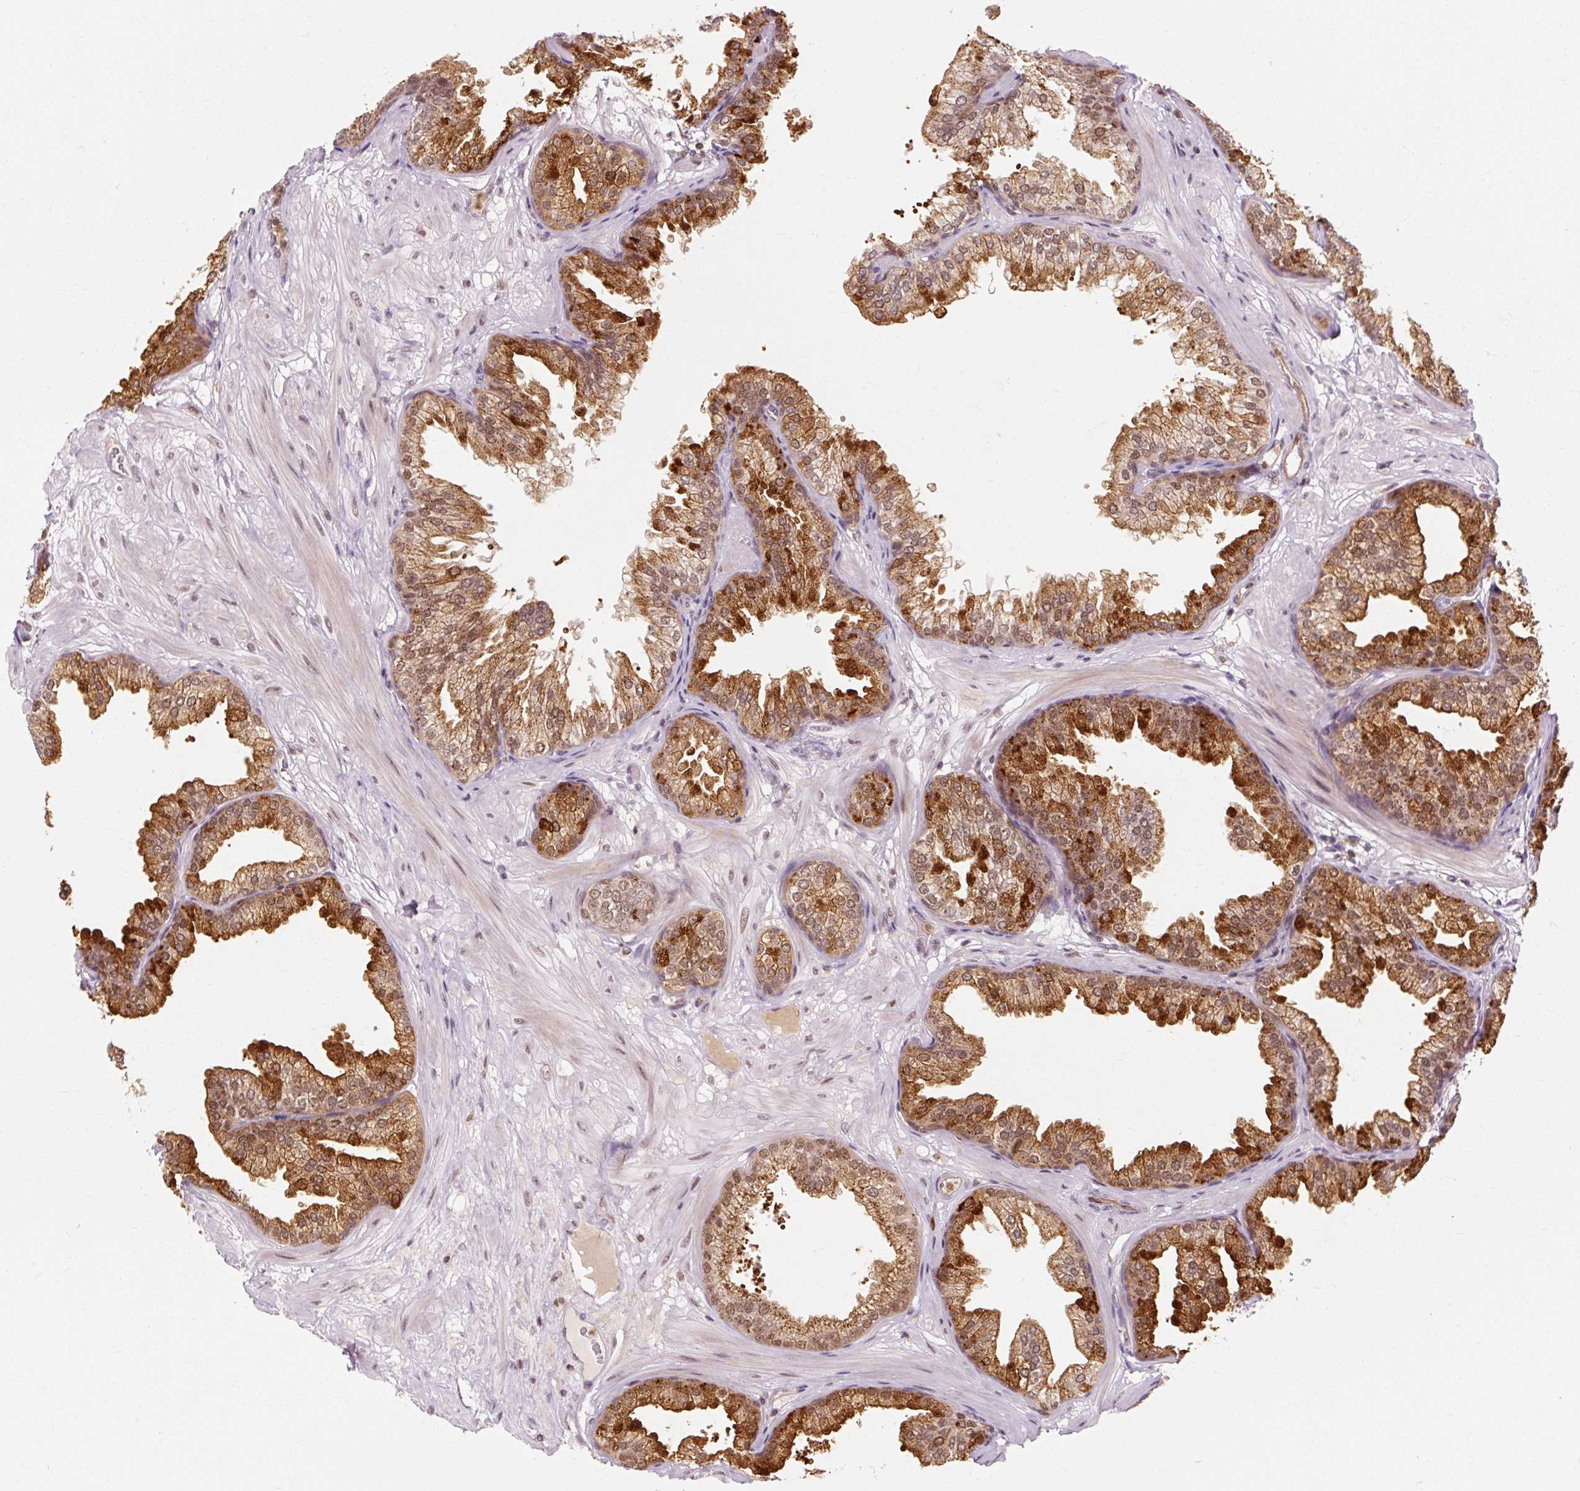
{"staining": {"intensity": "strong", "quantity": ">75%", "location": "cytoplasmic/membranous,nuclear"}, "tissue": "prostate", "cell_type": "Glandular cells", "image_type": "normal", "snomed": [{"axis": "morphology", "description": "Normal tissue, NOS"}, {"axis": "topography", "description": "Prostate"}], "caption": "Immunohistochemical staining of unremarkable prostate demonstrates >75% levels of strong cytoplasmic/membranous,nuclear protein positivity in about >75% of glandular cells.", "gene": "CSTF1", "patient": {"sex": "male", "age": 37}}